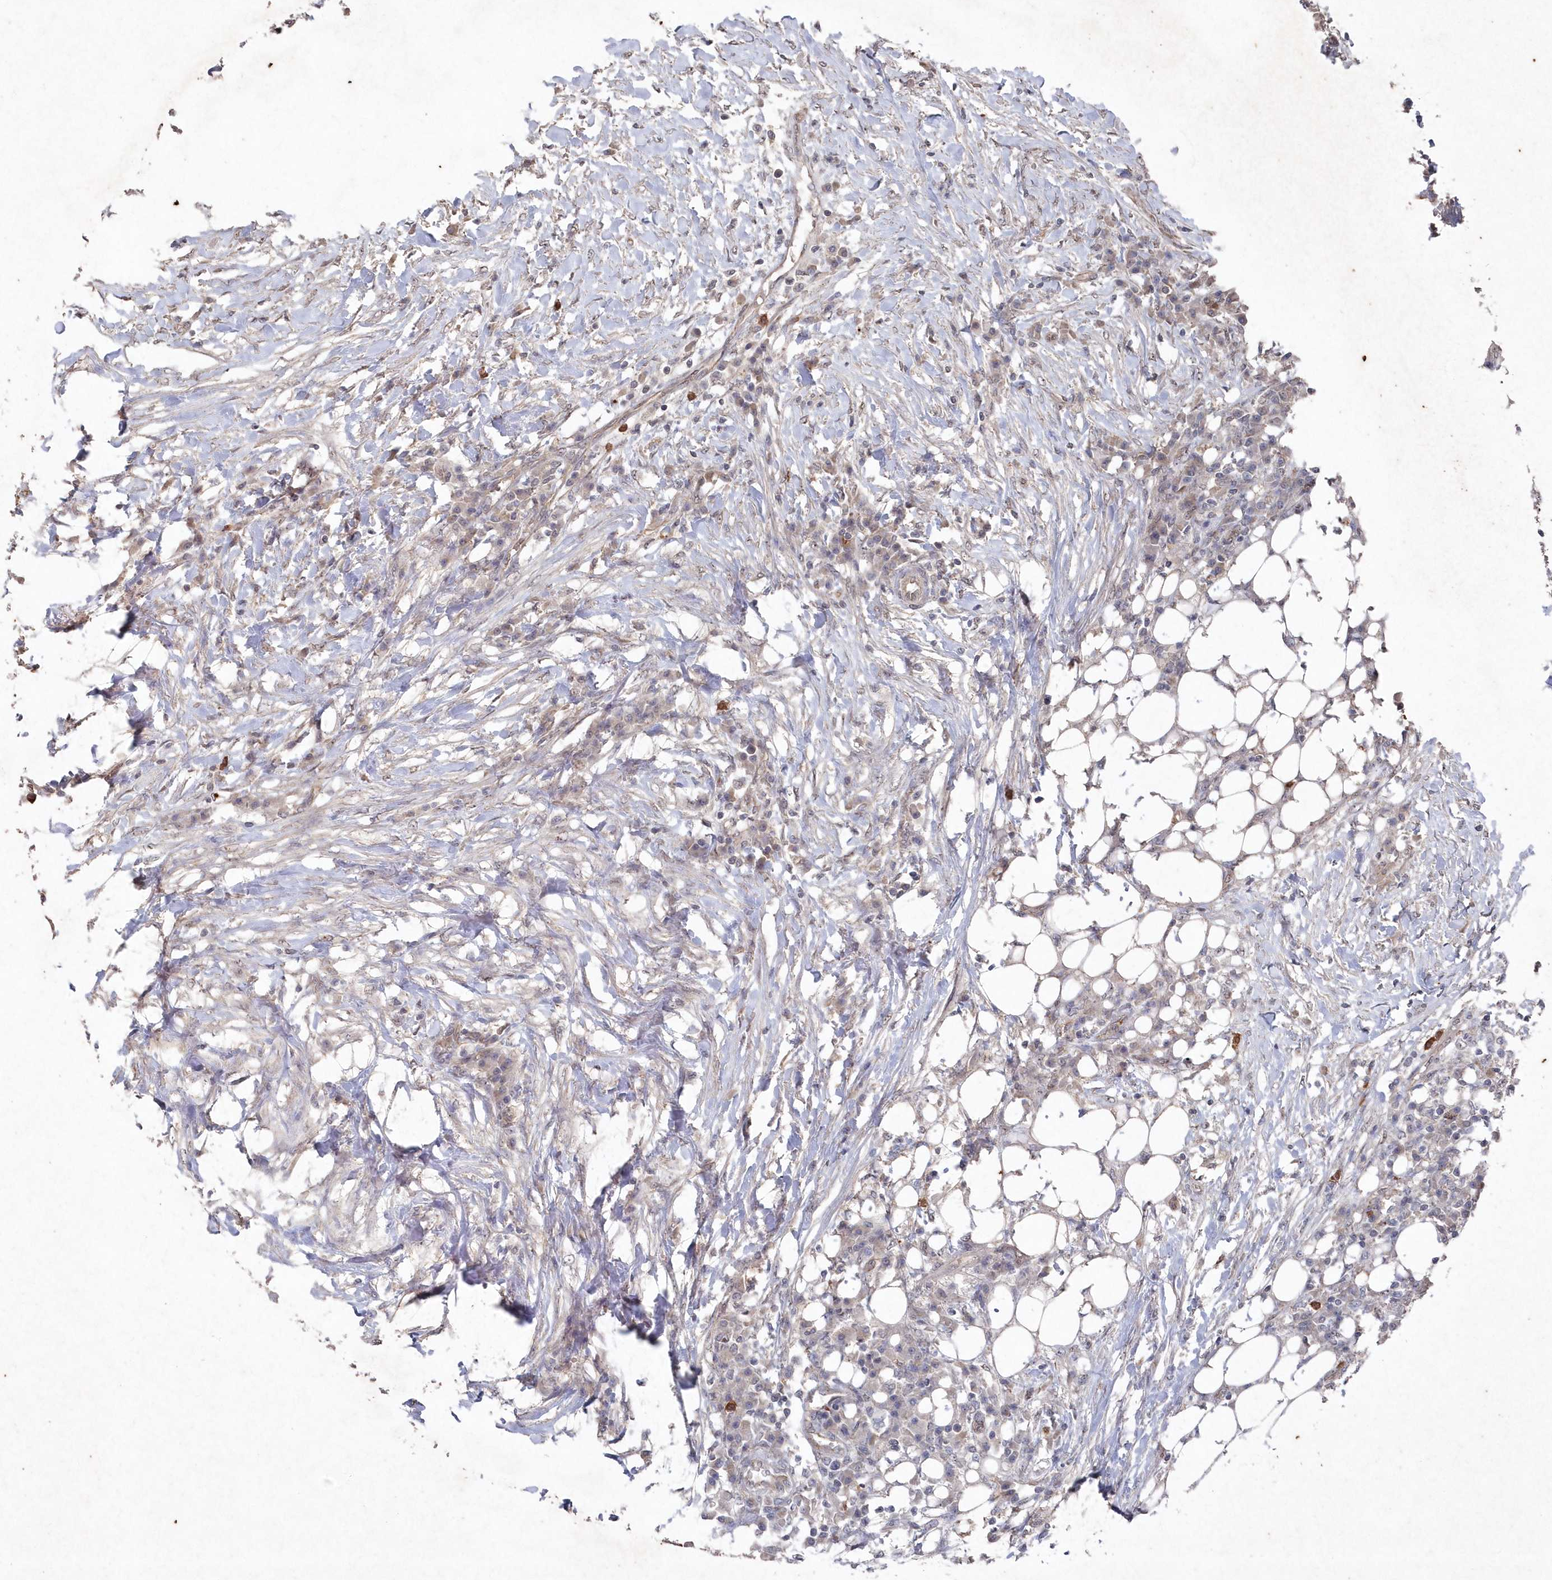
{"staining": {"intensity": "negative", "quantity": "none", "location": "none"}, "tissue": "colorectal cancer", "cell_type": "Tumor cells", "image_type": "cancer", "snomed": [{"axis": "morphology", "description": "Adenocarcinoma, NOS"}, {"axis": "topography", "description": "Colon"}], "caption": "High power microscopy image of an immunohistochemistry photomicrograph of colorectal cancer, revealing no significant staining in tumor cells. The staining is performed using DAB brown chromogen with nuclei counter-stained in using hematoxylin.", "gene": "VSIG2", "patient": {"sex": "male", "age": 83}}